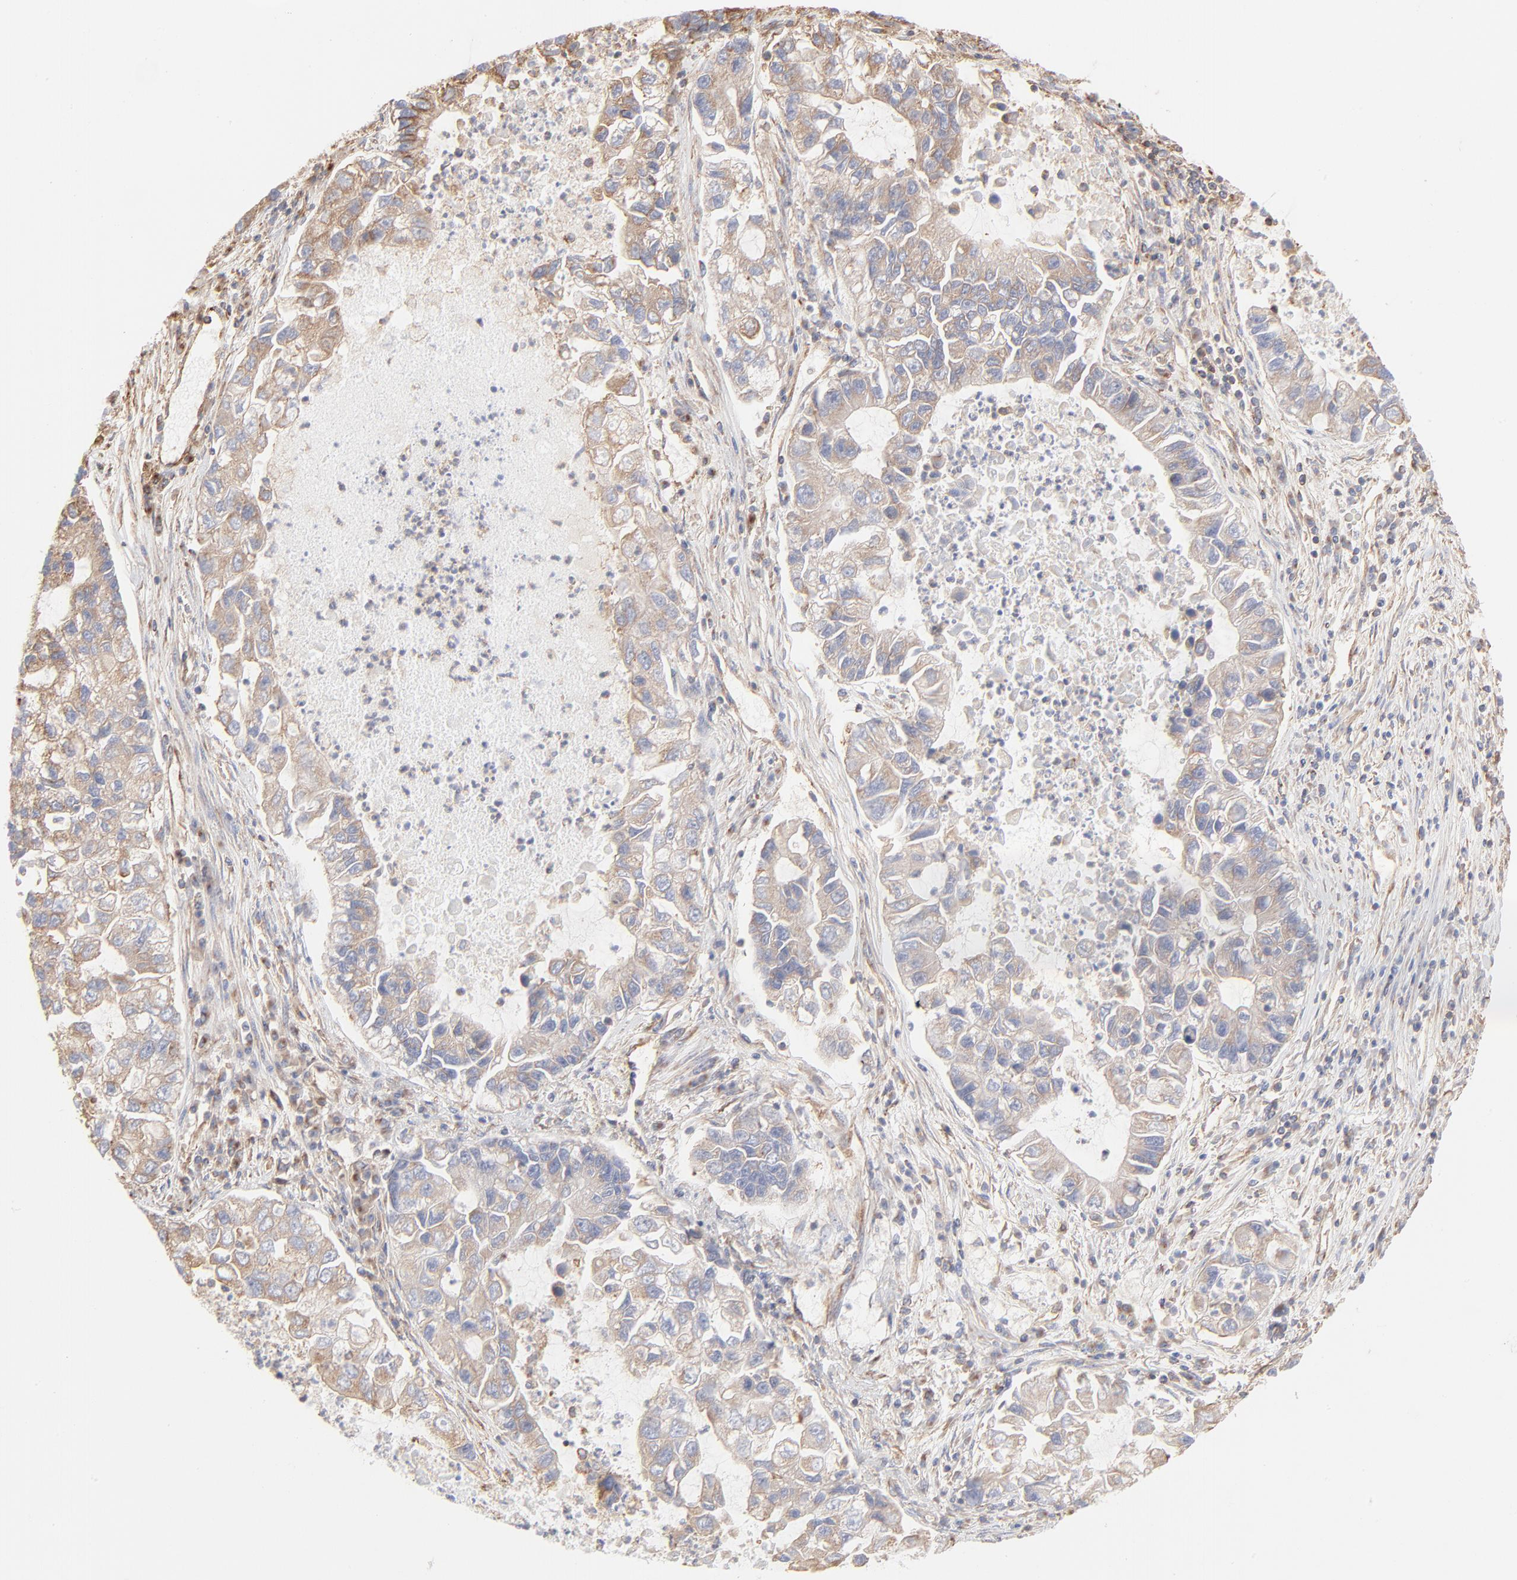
{"staining": {"intensity": "moderate", "quantity": ">75%", "location": "cytoplasmic/membranous"}, "tissue": "lung cancer", "cell_type": "Tumor cells", "image_type": "cancer", "snomed": [{"axis": "morphology", "description": "Adenocarcinoma, NOS"}, {"axis": "topography", "description": "Lung"}], "caption": "Protein expression analysis of human lung adenocarcinoma reveals moderate cytoplasmic/membranous staining in approximately >75% of tumor cells.", "gene": "CLTB", "patient": {"sex": "female", "age": 51}}